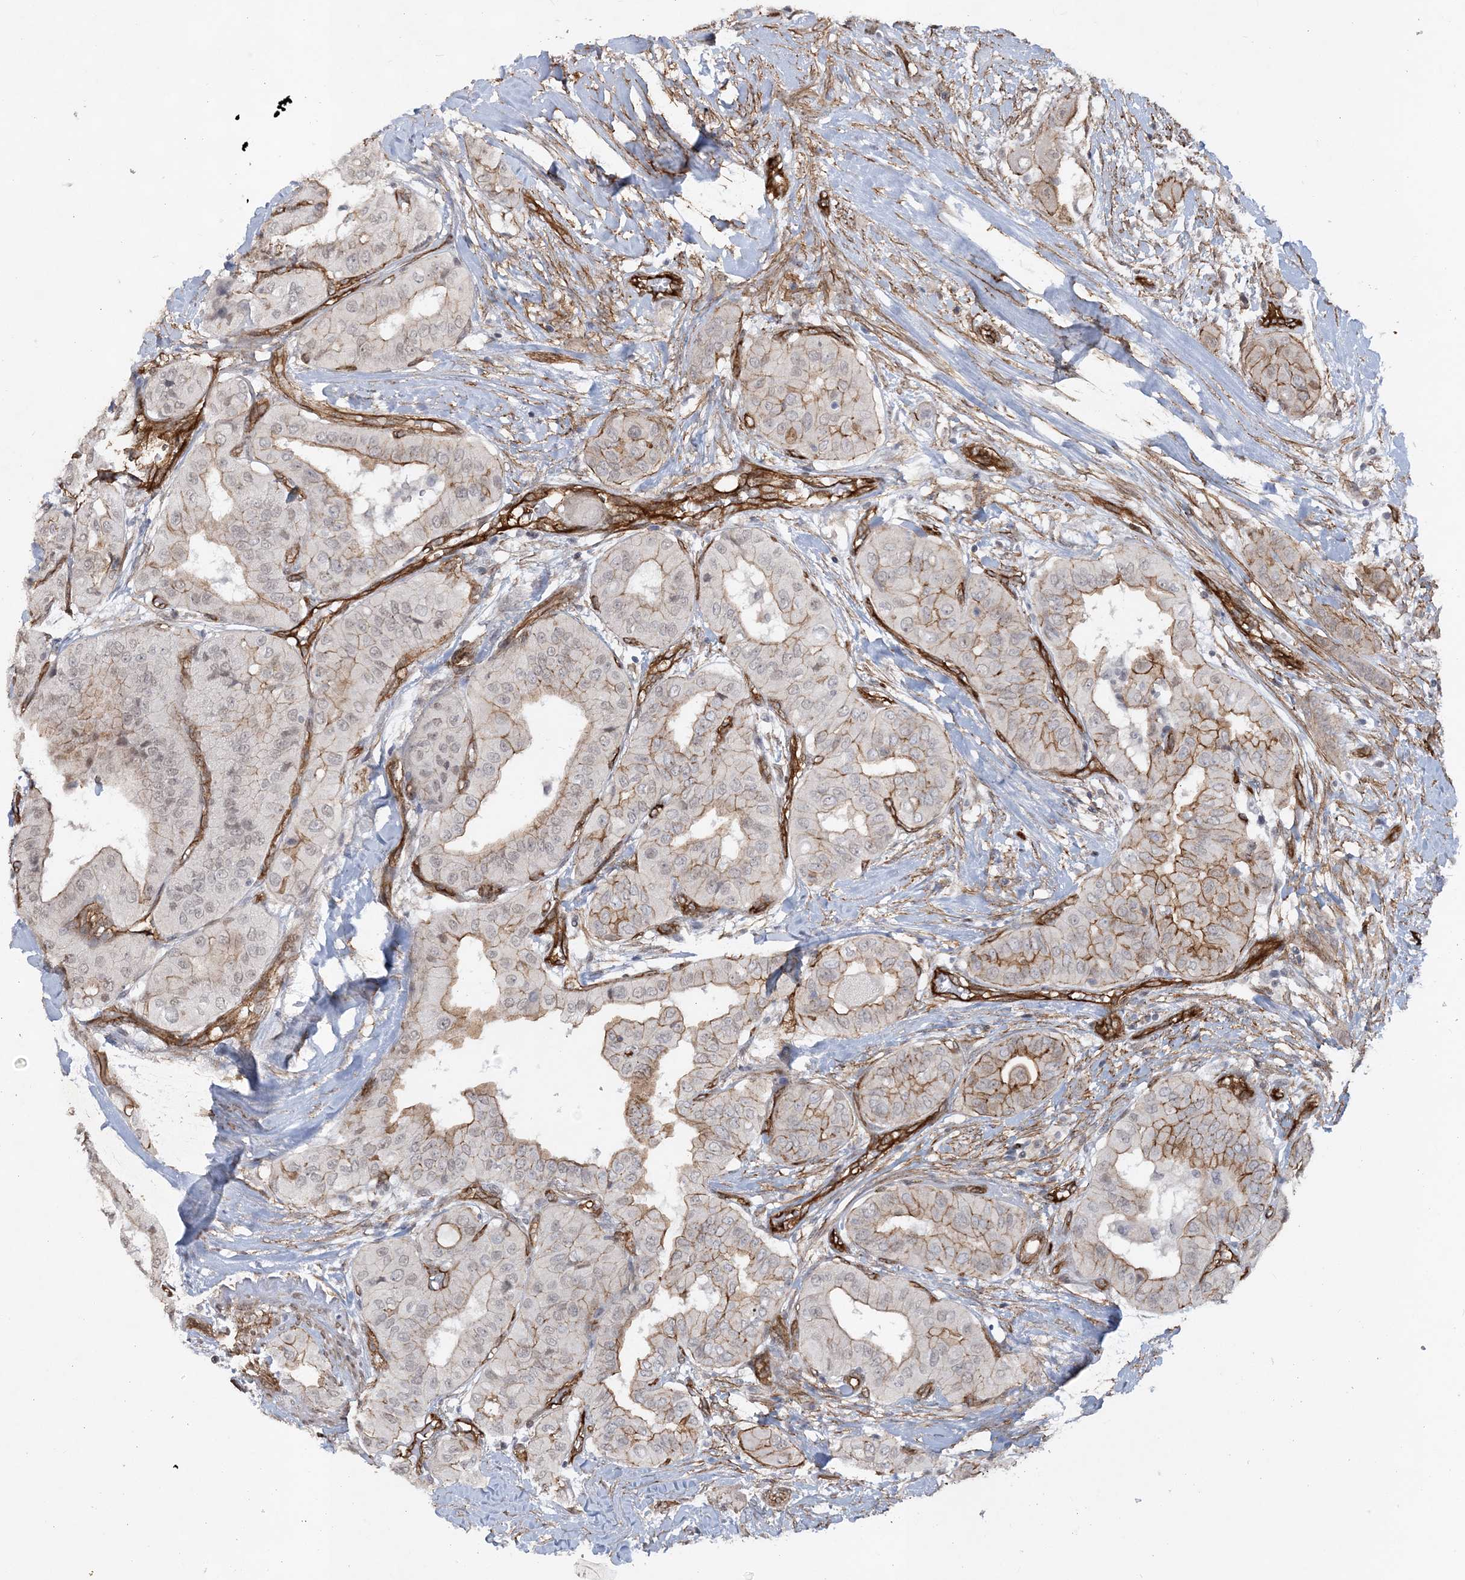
{"staining": {"intensity": "moderate", "quantity": "25%-75%", "location": "cytoplasmic/membranous"}, "tissue": "thyroid cancer", "cell_type": "Tumor cells", "image_type": "cancer", "snomed": [{"axis": "morphology", "description": "Papillary adenocarcinoma, NOS"}, {"axis": "topography", "description": "Thyroid gland"}], "caption": "This is an image of immunohistochemistry staining of thyroid cancer, which shows moderate positivity in the cytoplasmic/membranous of tumor cells.", "gene": "RAI14", "patient": {"sex": "female", "age": 59}}